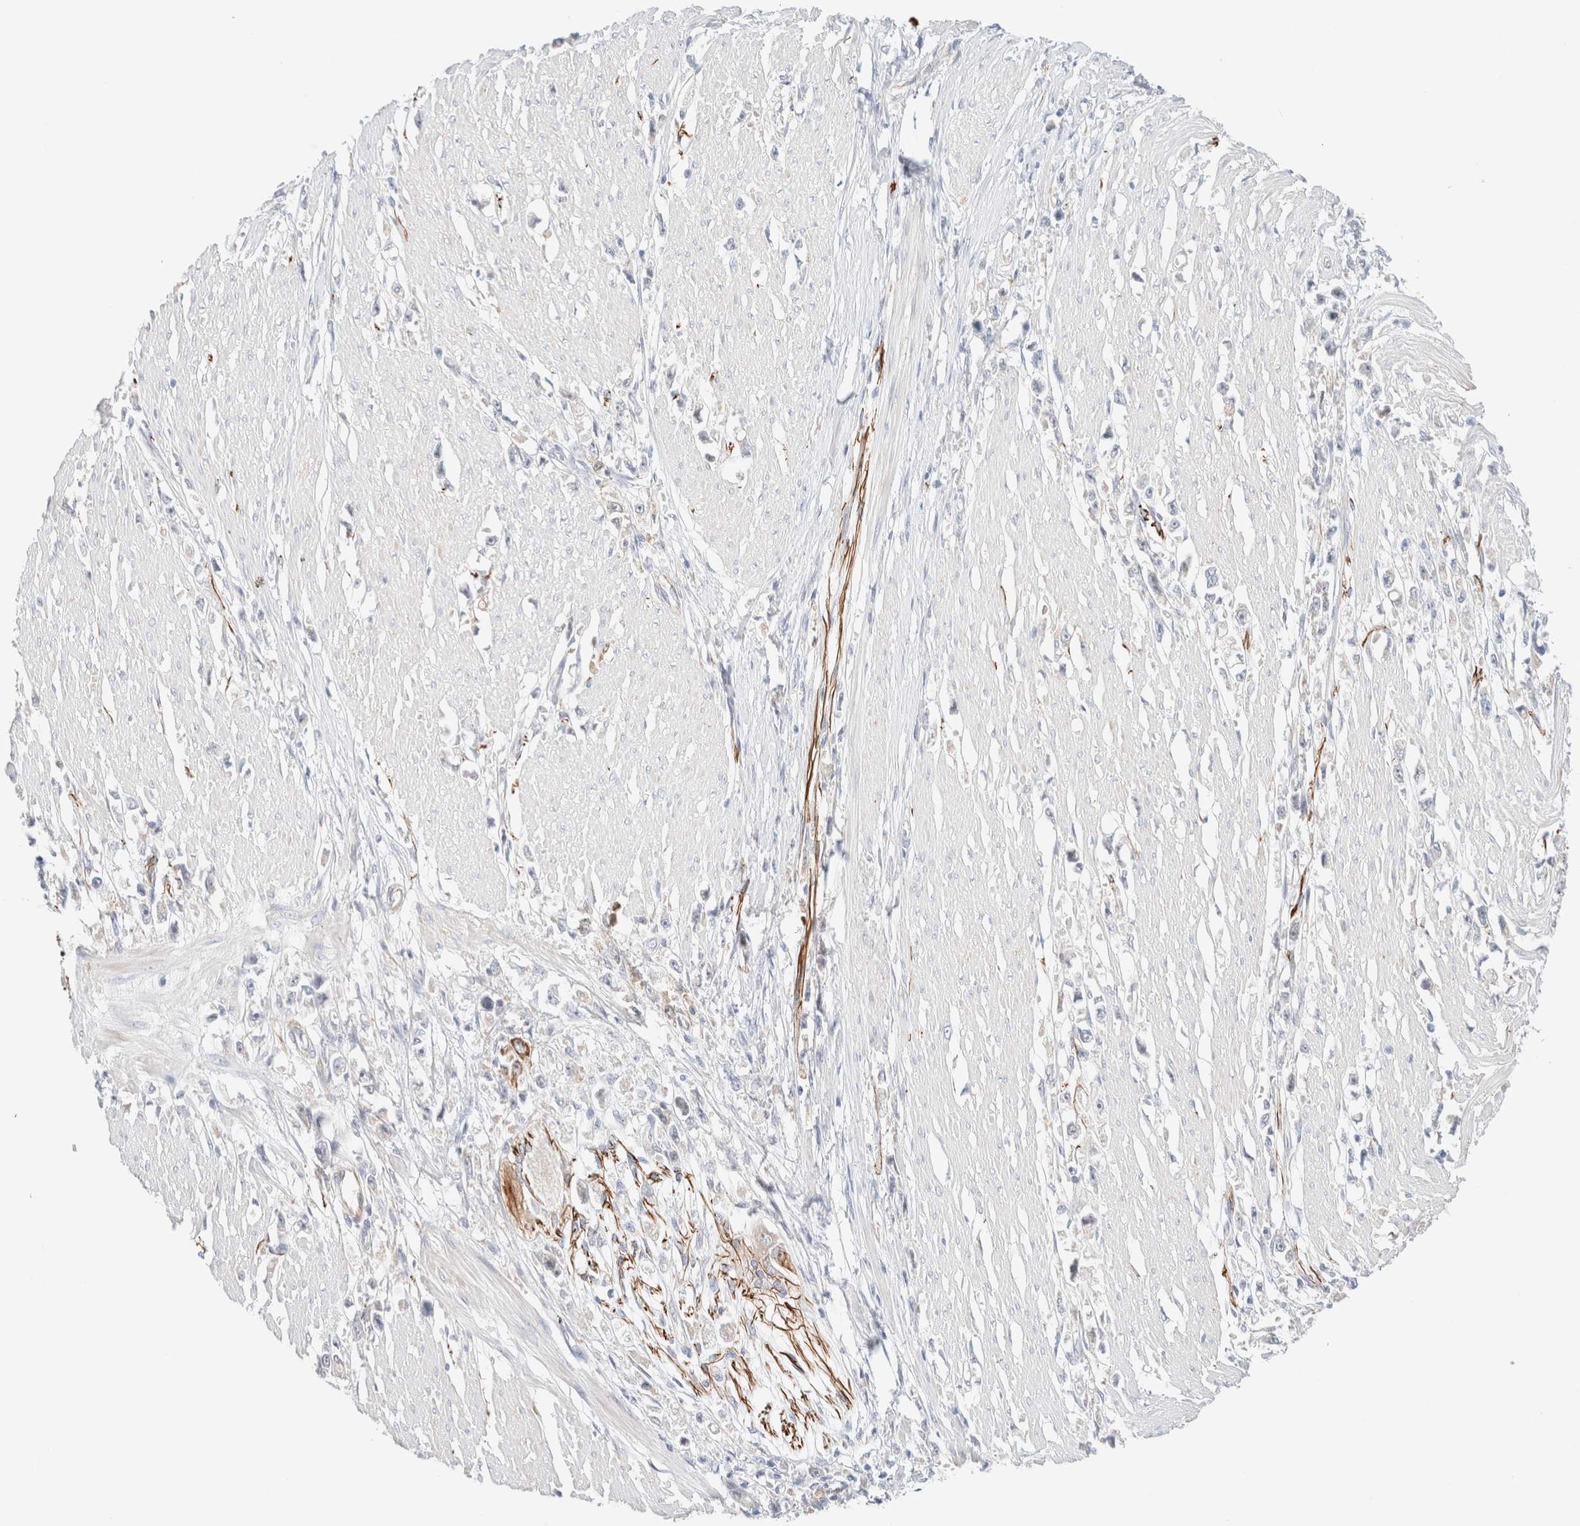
{"staining": {"intensity": "negative", "quantity": "none", "location": "none"}, "tissue": "stomach cancer", "cell_type": "Tumor cells", "image_type": "cancer", "snomed": [{"axis": "morphology", "description": "Adenocarcinoma, NOS"}, {"axis": "topography", "description": "Stomach"}], "caption": "IHC image of neoplastic tissue: human stomach cancer stained with DAB displays no significant protein positivity in tumor cells.", "gene": "UNC13B", "patient": {"sex": "female", "age": 59}}